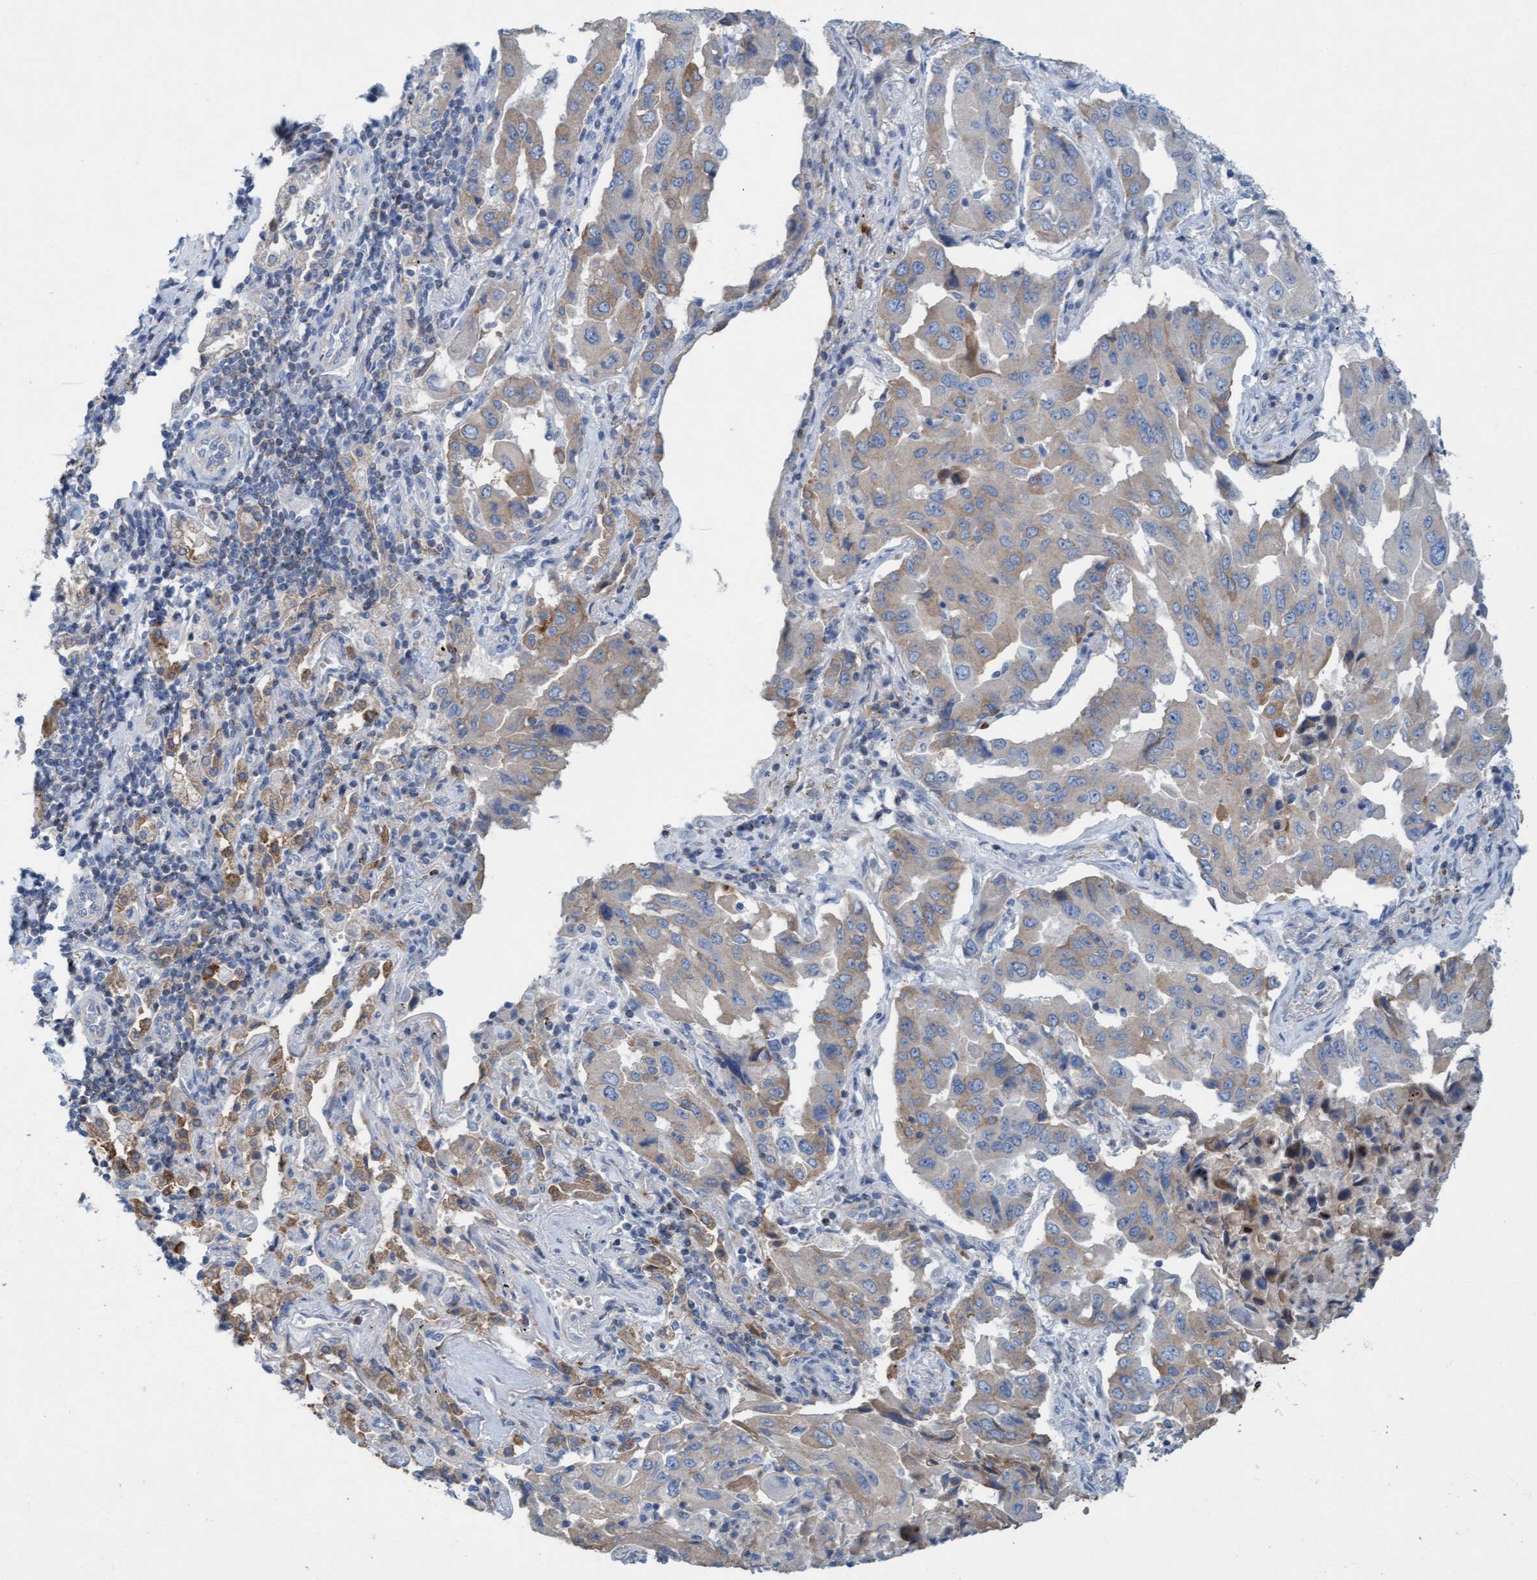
{"staining": {"intensity": "weak", "quantity": "25%-75%", "location": "cytoplasmic/membranous"}, "tissue": "lung cancer", "cell_type": "Tumor cells", "image_type": "cancer", "snomed": [{"axis": "morphology", "description": "Adenocarcinoma, NOS"}, {"axis": "topography", "description": "Lung"}], "caption": "Protein staining by immunohistochemistry reveals weak cytoplasmic/membranous expression in about 25%-75% of tumor cells in adenocarcinoma (lung).", "gene": "SIGIRR", "patient": {"sex": "female", "age": 65}}